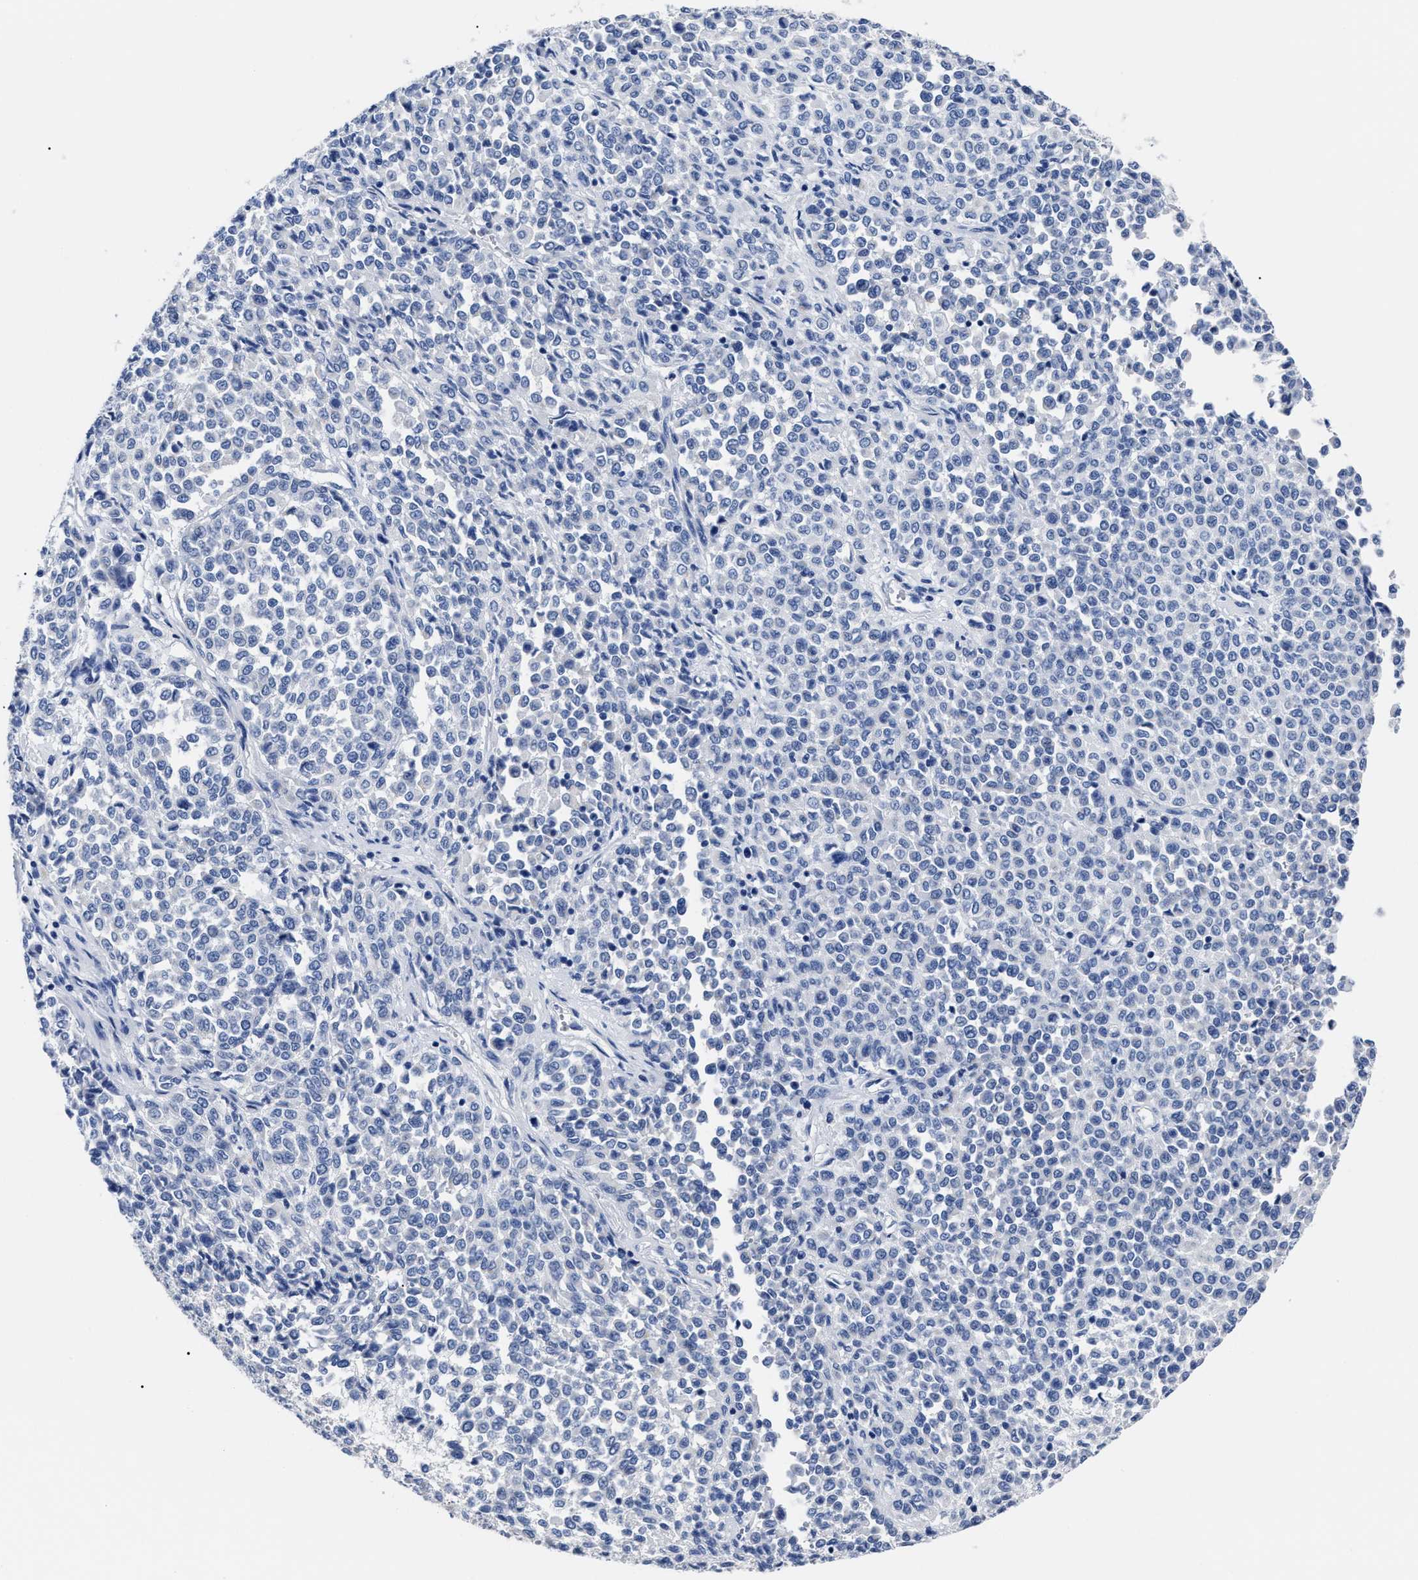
{"staining": {"intensity": "negative", "quantity": "none", "location": "none"}, "tissue": "melanoma", "cell_type": "Tumor cells", "image_type": "cancer", "snomed": [{"axis": "morphology", "description": "Malignant melanoma, Metastatic site"}, {"axis": "topography", "description": "Pancreas"}], "caption": "This is a micrograph of IHC staining of melanoma, which shows no expression in tumor cells.", "gene": "ALPG", "patient": {"sex": "female", "age": 30}}